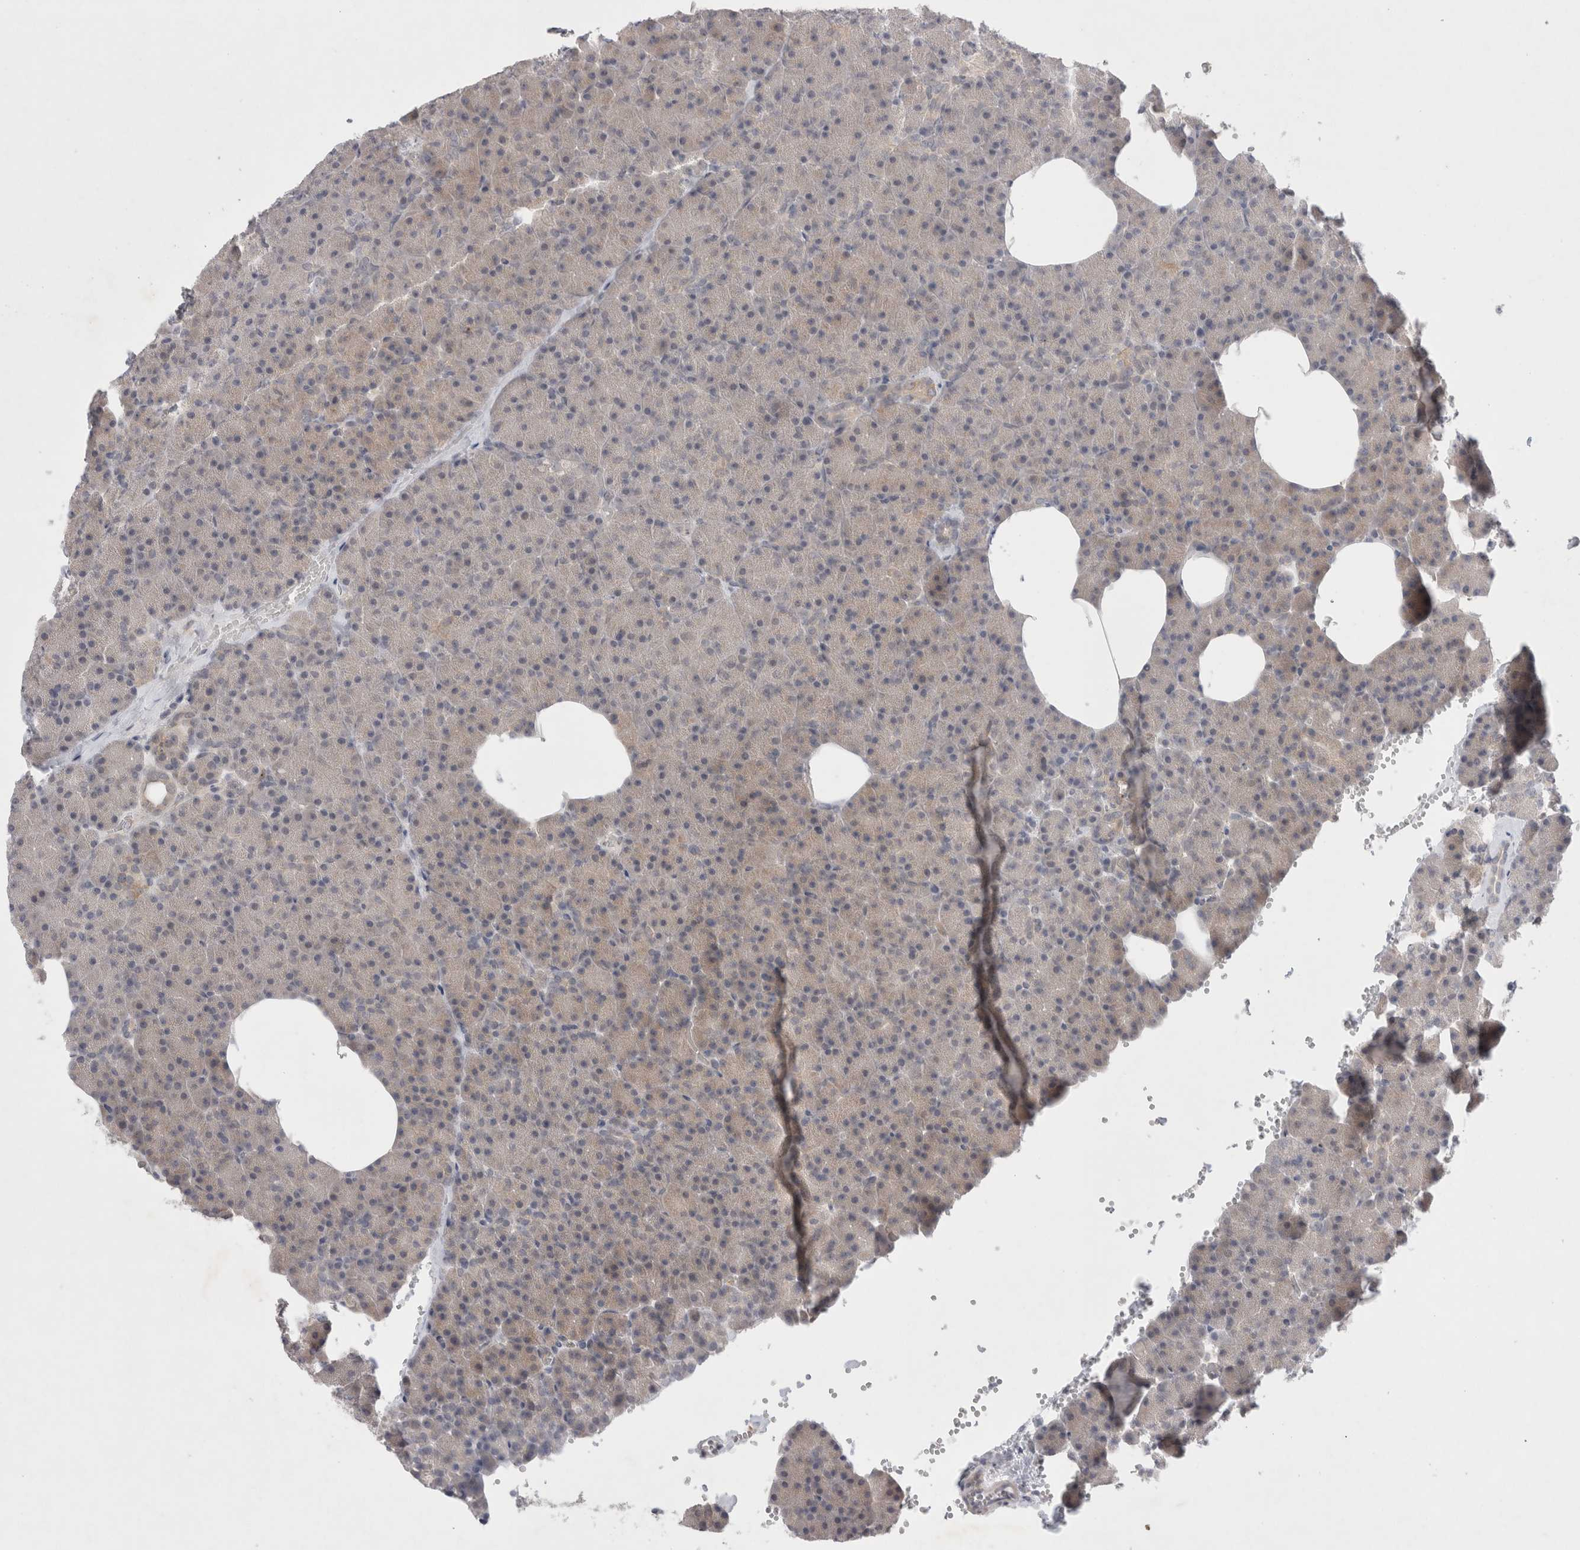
{"staining": {"intensity": "weak", "quantity": "<25%", "location": "cytoplasmic/membranous"}, "tissue": "pancreas", "cell_type": "Exocrine glandular cells", "image_type": "normal", "snomed": [{"axis": "morphology", "description": "Normal tissue, NOS"}, {"axis": "morphology", "description": "Carcinoid, malignant, NOS"}, {"axis": "topography", "description": "Pancreas"}], "caption": "High power microscopy micrograph of an immunohistochemistry histopathology image of unremarkable pancreas, revealing no significant expression in exocrine glandular cells. (DAB (3,3'-diaminobenzidine) immunohistochemistry (IHC) with hematoxylin counter stain).", "gene": "BICD2", "patient": {"sex": "female", "age": 35}}